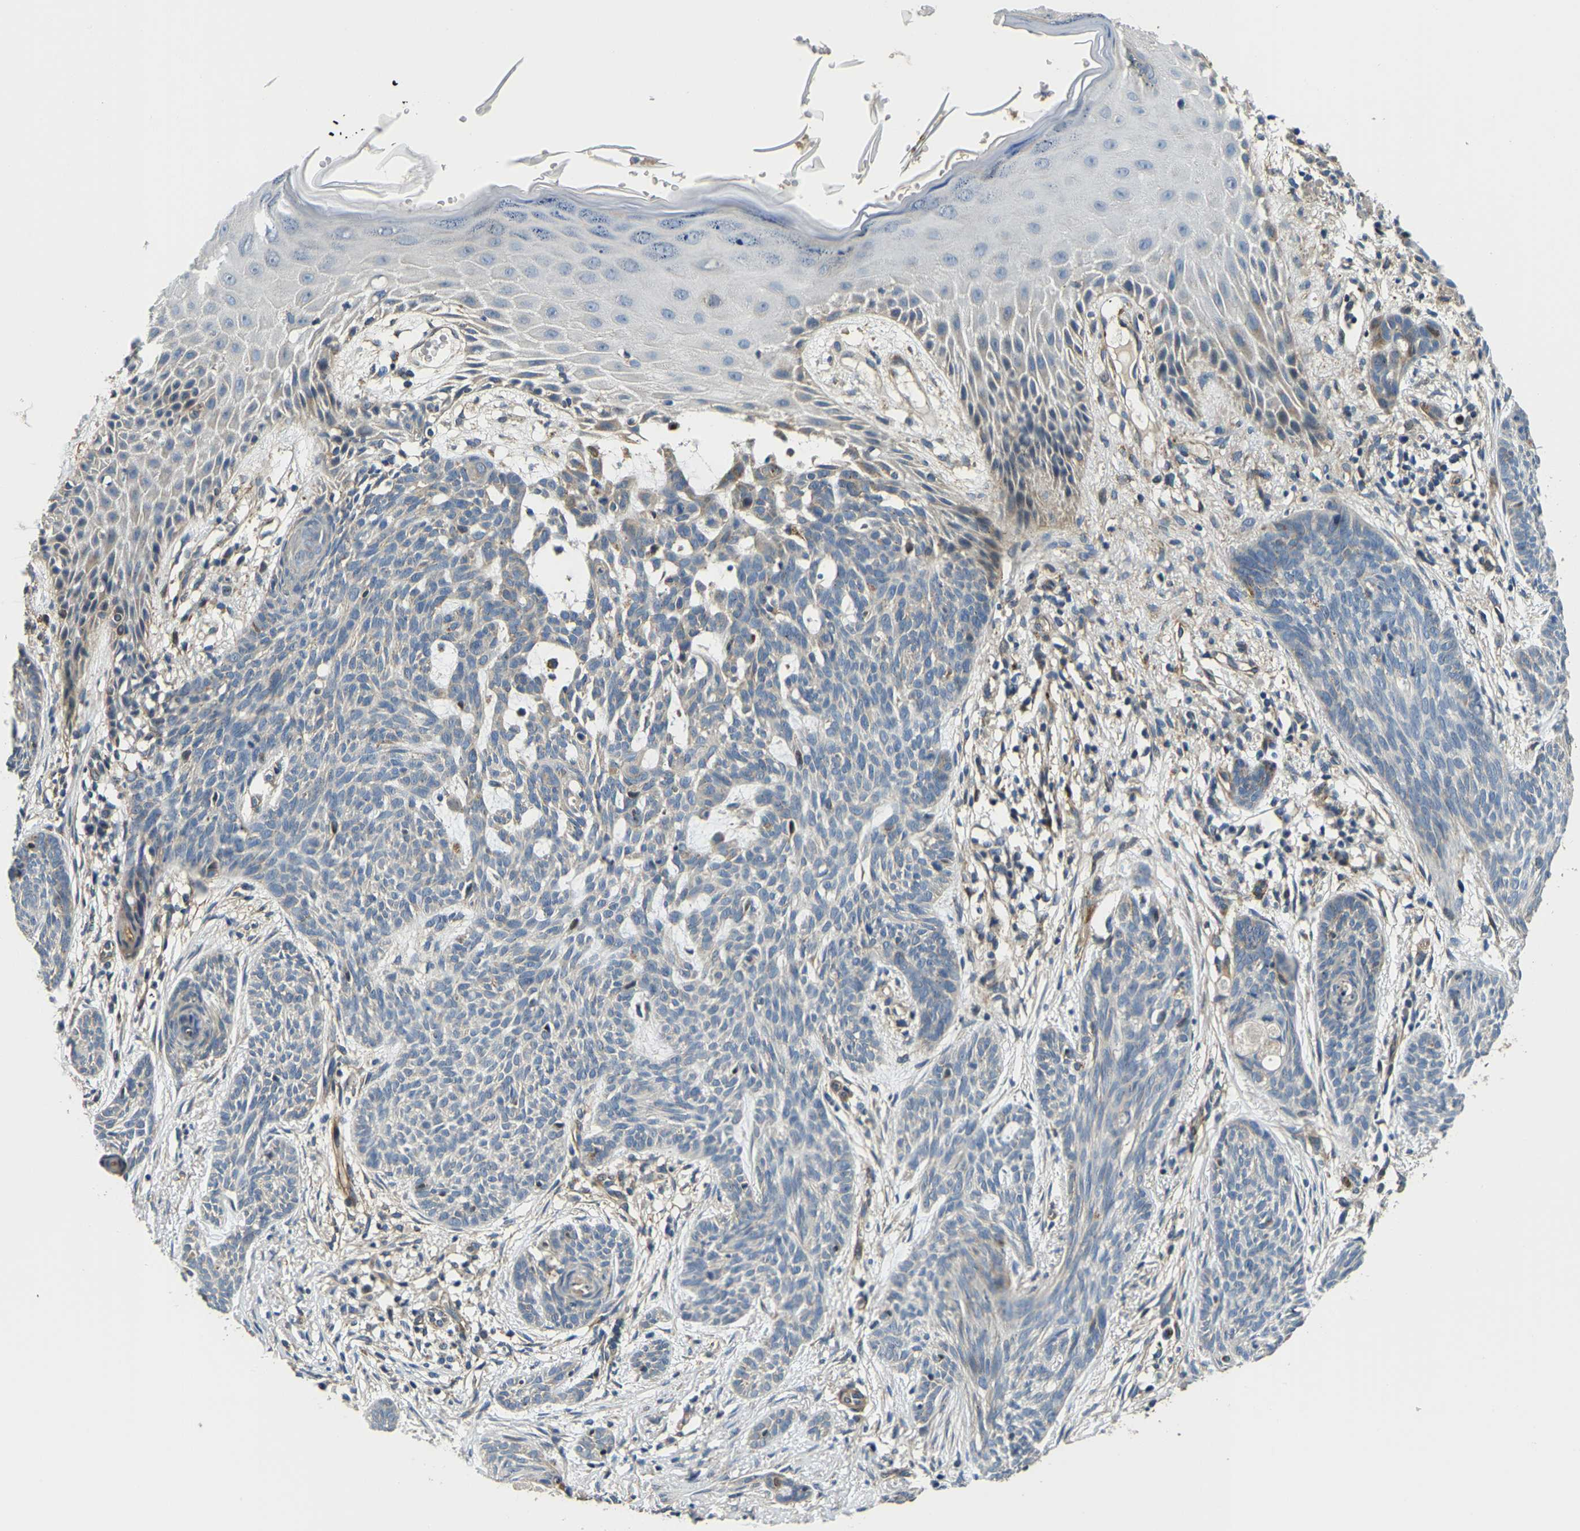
{"staining": {"intensity": "moderate", "quantity": "<25%", "location": "cytoplasmic/membranous"}, "tissue": "skin cancer", "cell_type": "Tumor cells", "image_type": "cancer", "snomed": [{"axis": "morphology", "description": "Basal cell carcinoma"}, {"axis": "topography", "description": "Skin"}], "caption": "Immunohistochemistry (IHC) staining of skin cancer, which reveals low levels of moderate cytoplasmic/membranous expression in approximately <25% of tumor cells indicating moderate cytoplasmic/membranous protein staining. The staining was performed using DAB (brown) for protein detection and nuclei were counterstained in hematoxylin (blue).", "gene": "RNF39", "patient": {"sex": "female", "age": 59}}